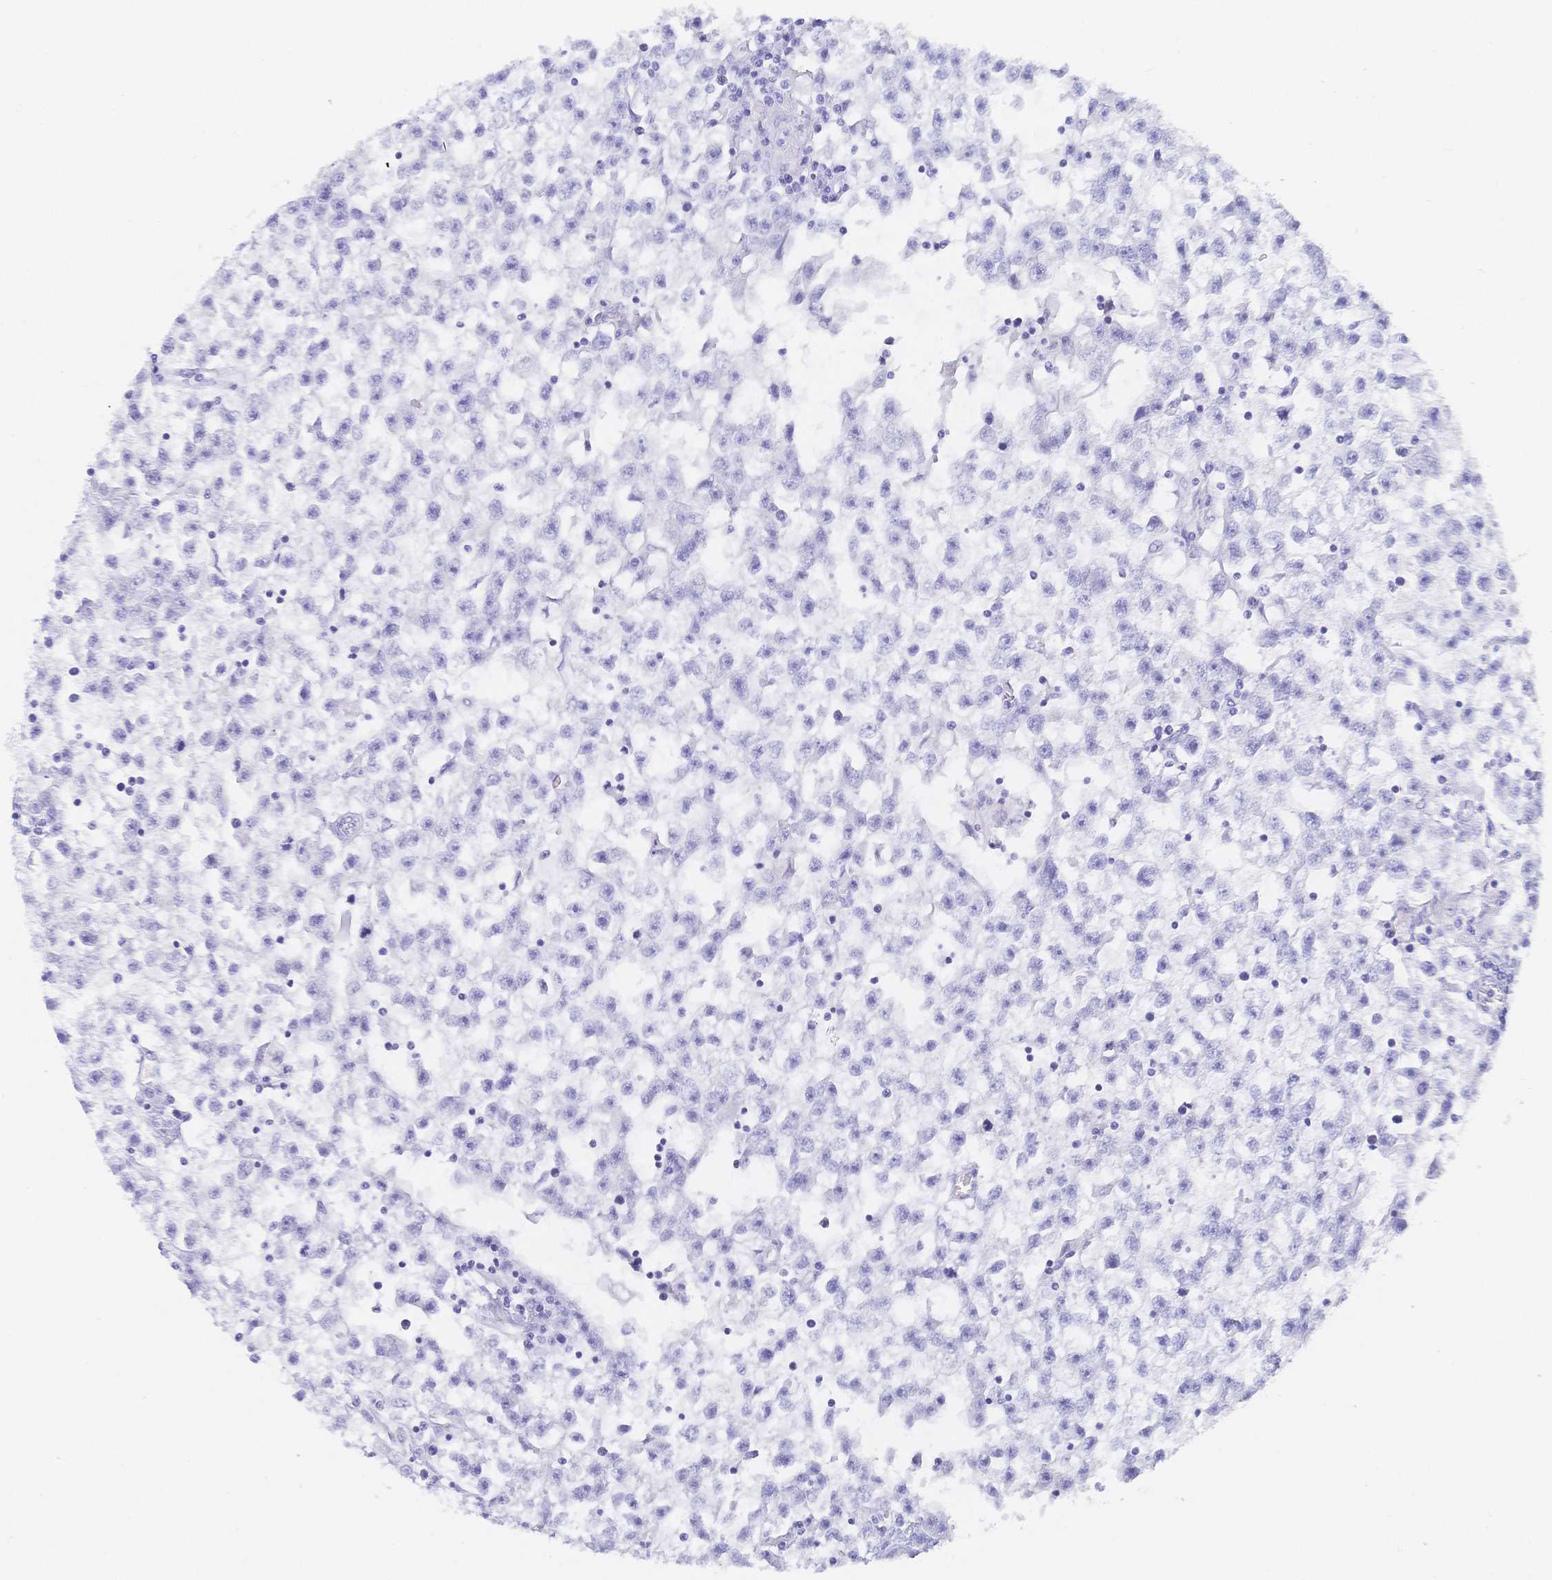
{"staining": {"intensity": "negative", "quantity": "none", "location": "none"}, "tissue": "testis cancer", "cell_type": "Tumor cells", "image_type": "cancer", "snomed": [{"axis": "morphology", "description": "Seminoma, NOS"}, {"axis": "topography", "description": "Testis"}], "caption": "Immunohistochemistry micrograph of neoplastic tissue: human testis cancer stained with DAB (3,3'-diaminobenzidine) shows no significant protein positivity in tumor cells.", "gene": "MEP1B", "patient": {"sex": "male", "age": 31}}